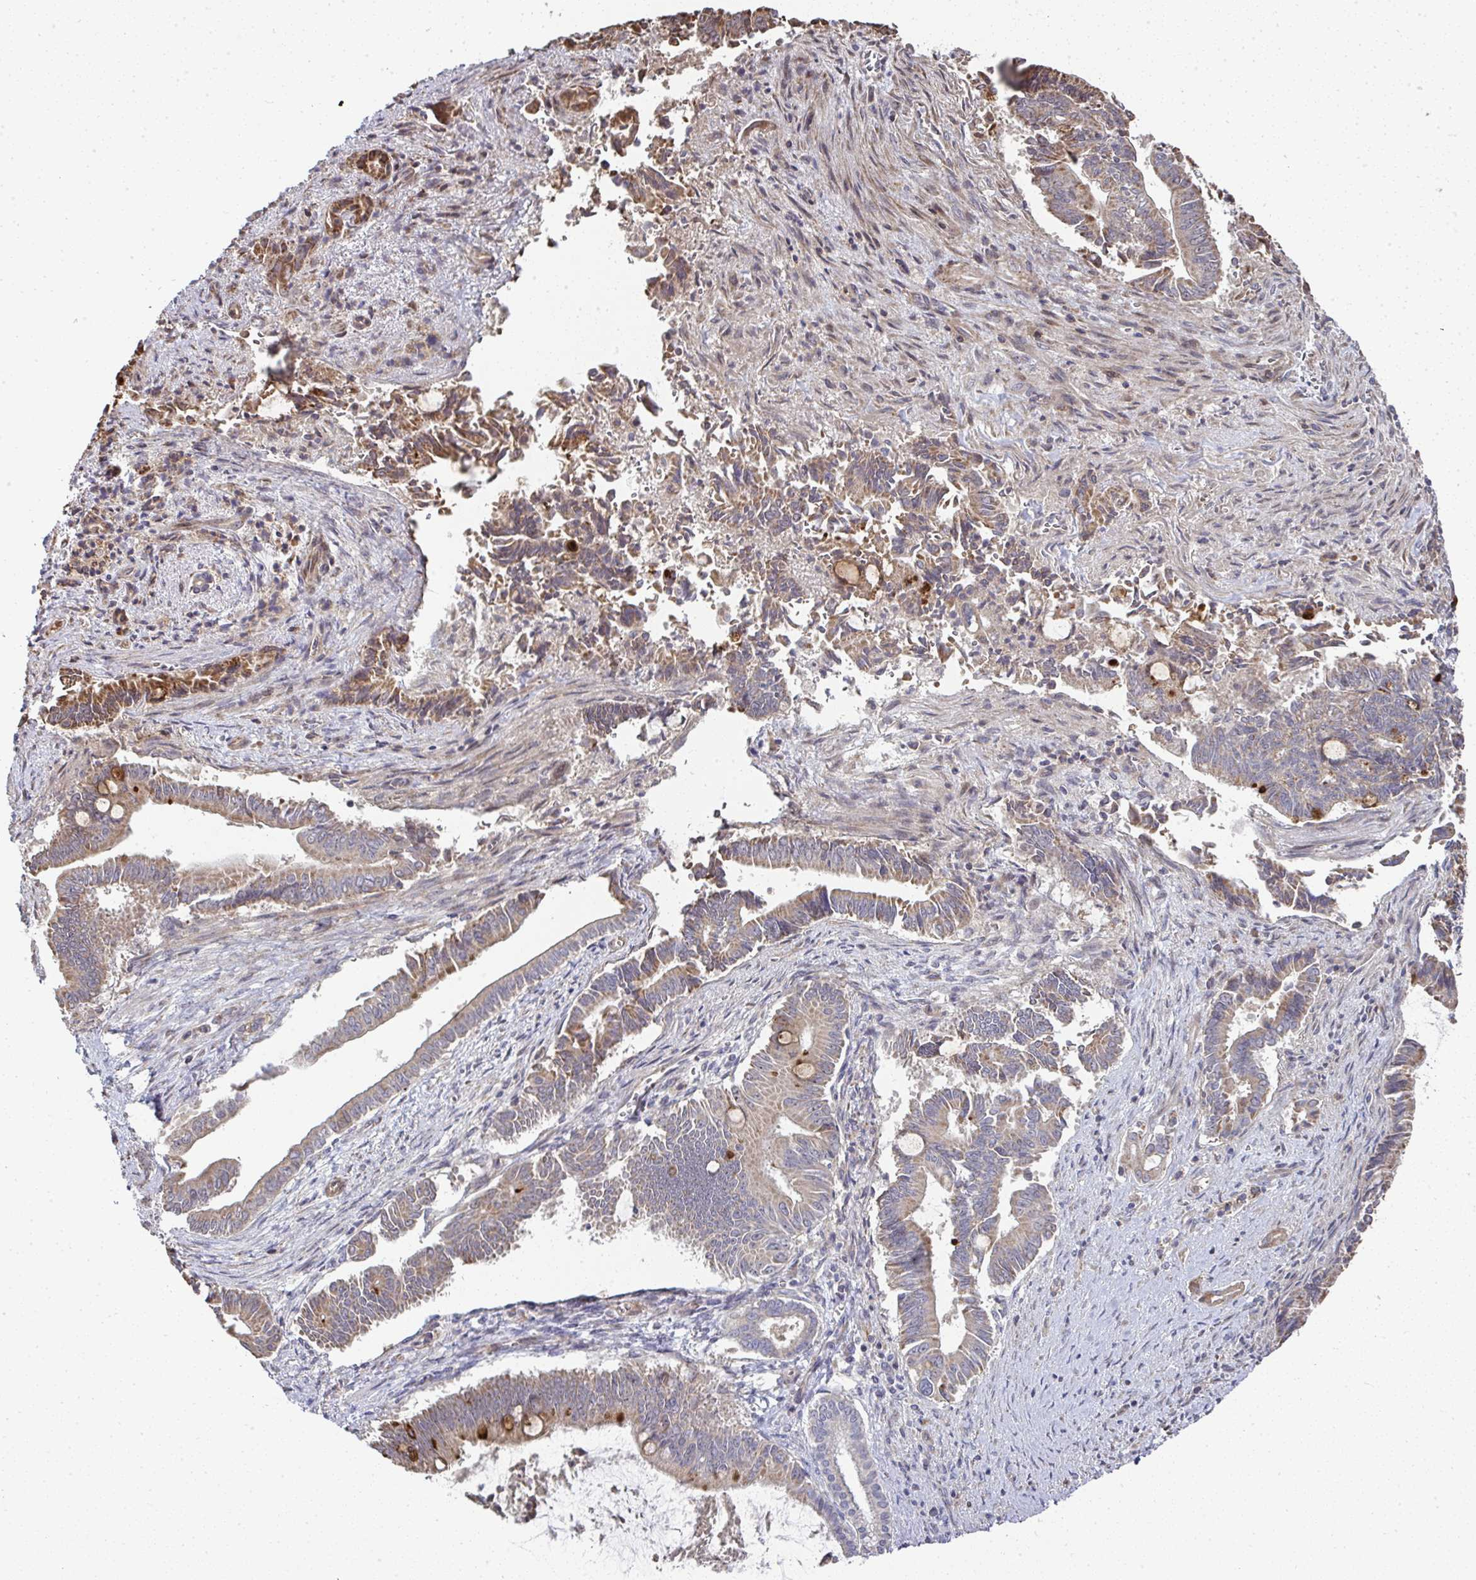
{"staining": {"intensity": "moderate", "quantity": "<25%", "location": "cytoplasmic/membranous"}, "tissue": "pancreatic cancer", "cell_type": "Tumor cells", "image_type": "cancer", "snomed": [{"axis": "morphology", "description": "Adenocarcinoma, NOS"}, {"axis": "topography", "description": "Pancreas"}], "caption": "Moderate cytoplasmic/membranous positivity is appreciated in approximately <25% of tumor cells in pancreatic cancer (adenocarcinoma).", "gene": "AGTPBP1", "patient": {"sex": "male", "age": 68}}